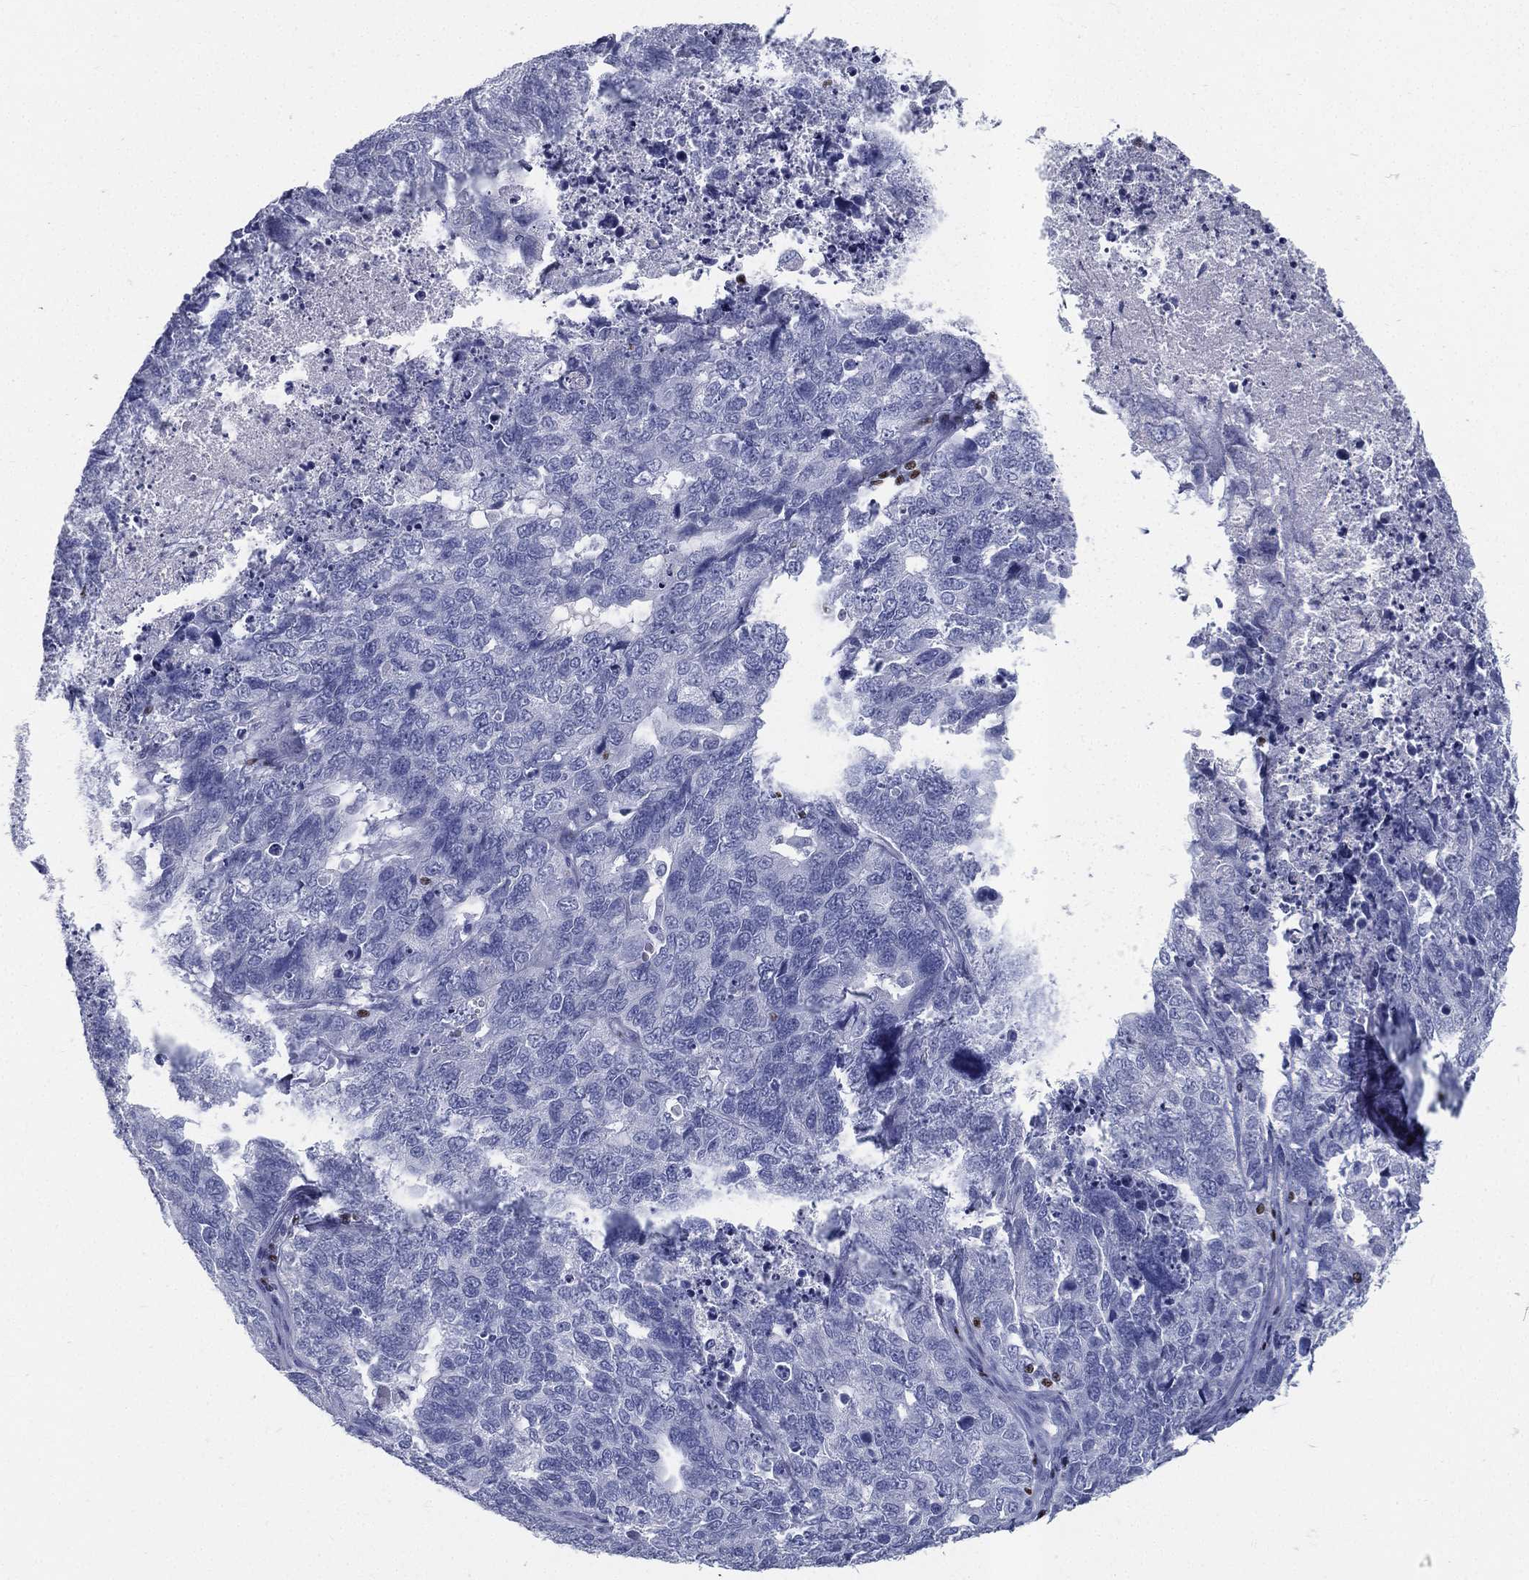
{"staining": {"intensity": "negative", "quantity": "none", "location": "none"}, "tissue": "cervical cancer", "cell_type": "Tumor cells", "image_type": "cancer", "snomed": [{"axis": "morphology", "description": "Squamous cell carcinoma, NOS"}, {"axis": "topography", "description": "Cervix"}], "caption": "DAB immunohistochemical staining of human cervical squamous cell carcinoma reveals no significant positivity in tumor cells.", "gene": "PYHIN1", "patient": {"sex": "female", "age": 63}}